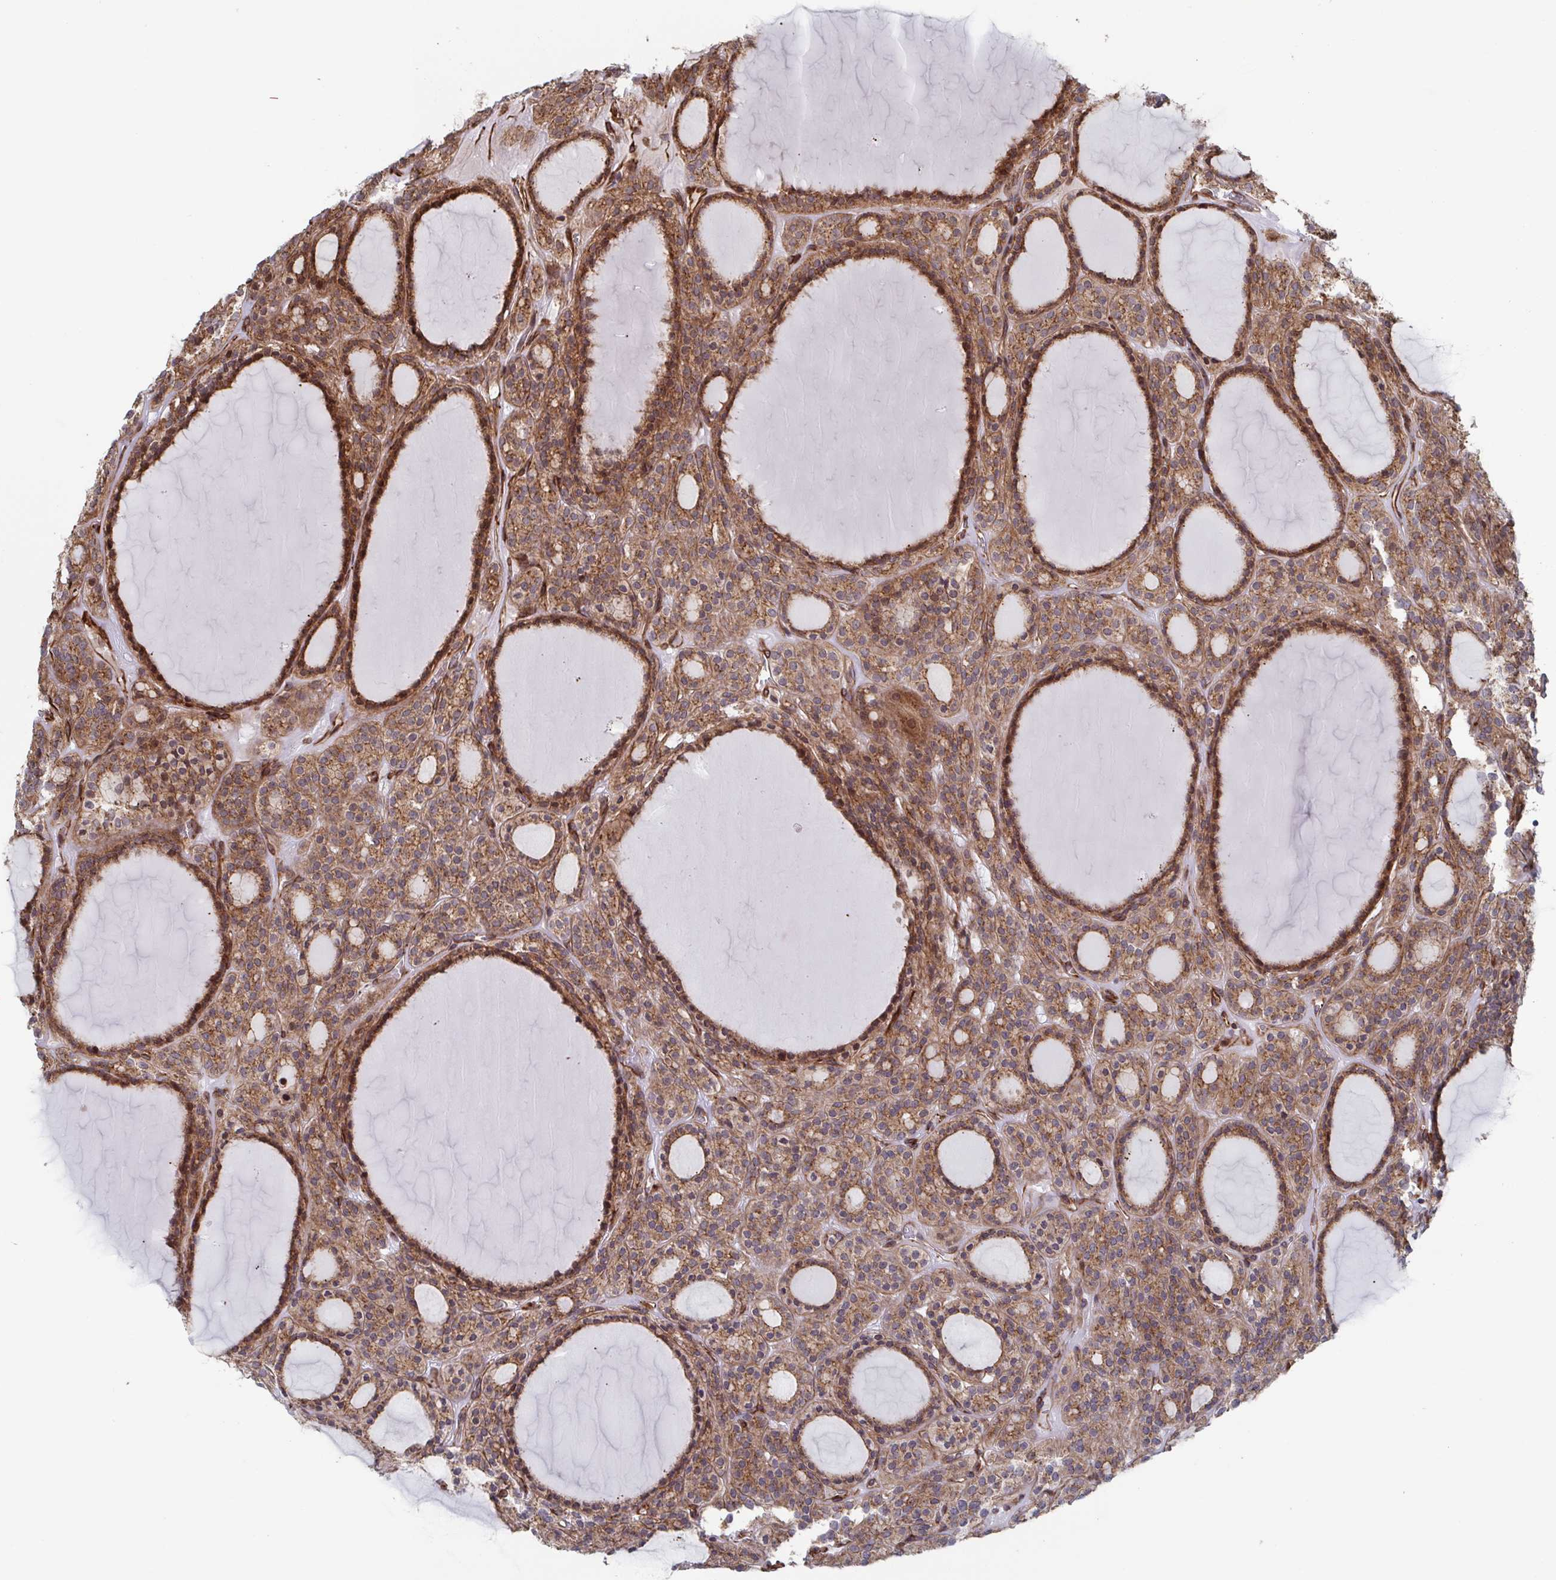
{"staining": {"intensity": "moderate", "quantity": ">75%", "location": "cytoplasmic/membranous"}, "tissue": "thyroid cancer", "cell_type": "Tumor cells", "image_type": "cancer", "snomed": [{"axis": "morphology", "description": "Follicular adenoma carcinoma, NOS"}, {"axis": "topography", "description": "Thyroid gland"}], "caption": "Thyroid cancer (follicular adenoma carcinoma) stained for a protein (brown) displays moderate cytoplasmic/membranous positive expression in about >75% of tumor cells.", "gene": "DVL3", "patient": {"sex": "female", "age": 63}}